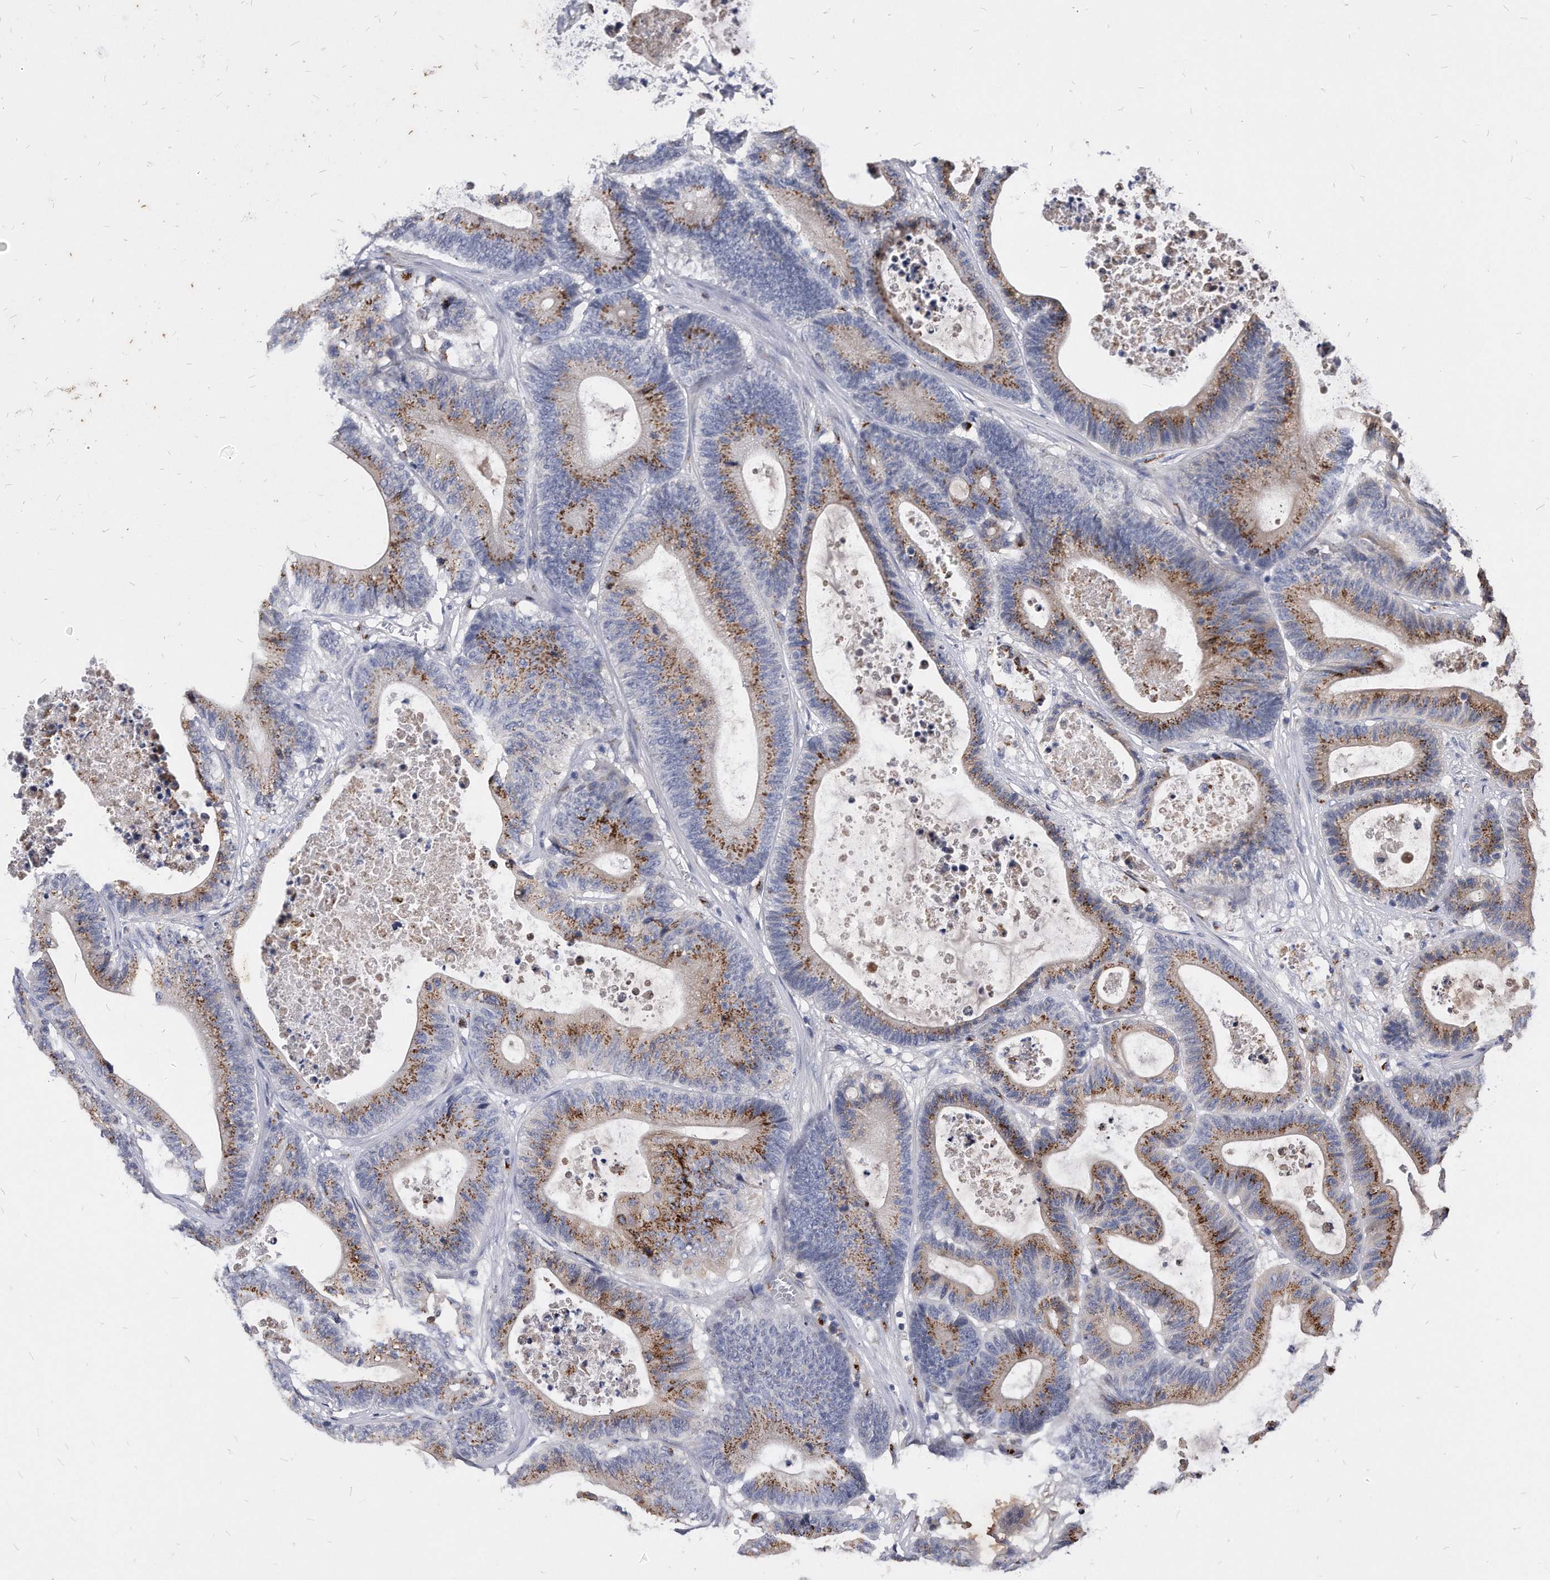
{"staining": {"intensity": "moderate", "quantity": ">75%", "location": "cytoplasmic/membranous"}, "tissue": "colorectal cancer", "cell_type": "Tumor cells", "image_type": "cancer", "snomed": [{"axis": "morphology", "description": "Adenocarcinoma, NOS"}, {"axis": "topography", "description": "Colon"}], "caption": "Immunohistochemical staining of human colorectal cancer demonstrates moderate cytoplasmic/membranous protein positivity in approximately >75% of tumor cells. The protein is stained brown, and the nuclei are stained in blue (DAB (3,3'-diaminobenzidine) IHC with brightfield microscopy, high magnification).", "gene": "MGAT4A", "patient": {"sex": "female", "age": 84}}